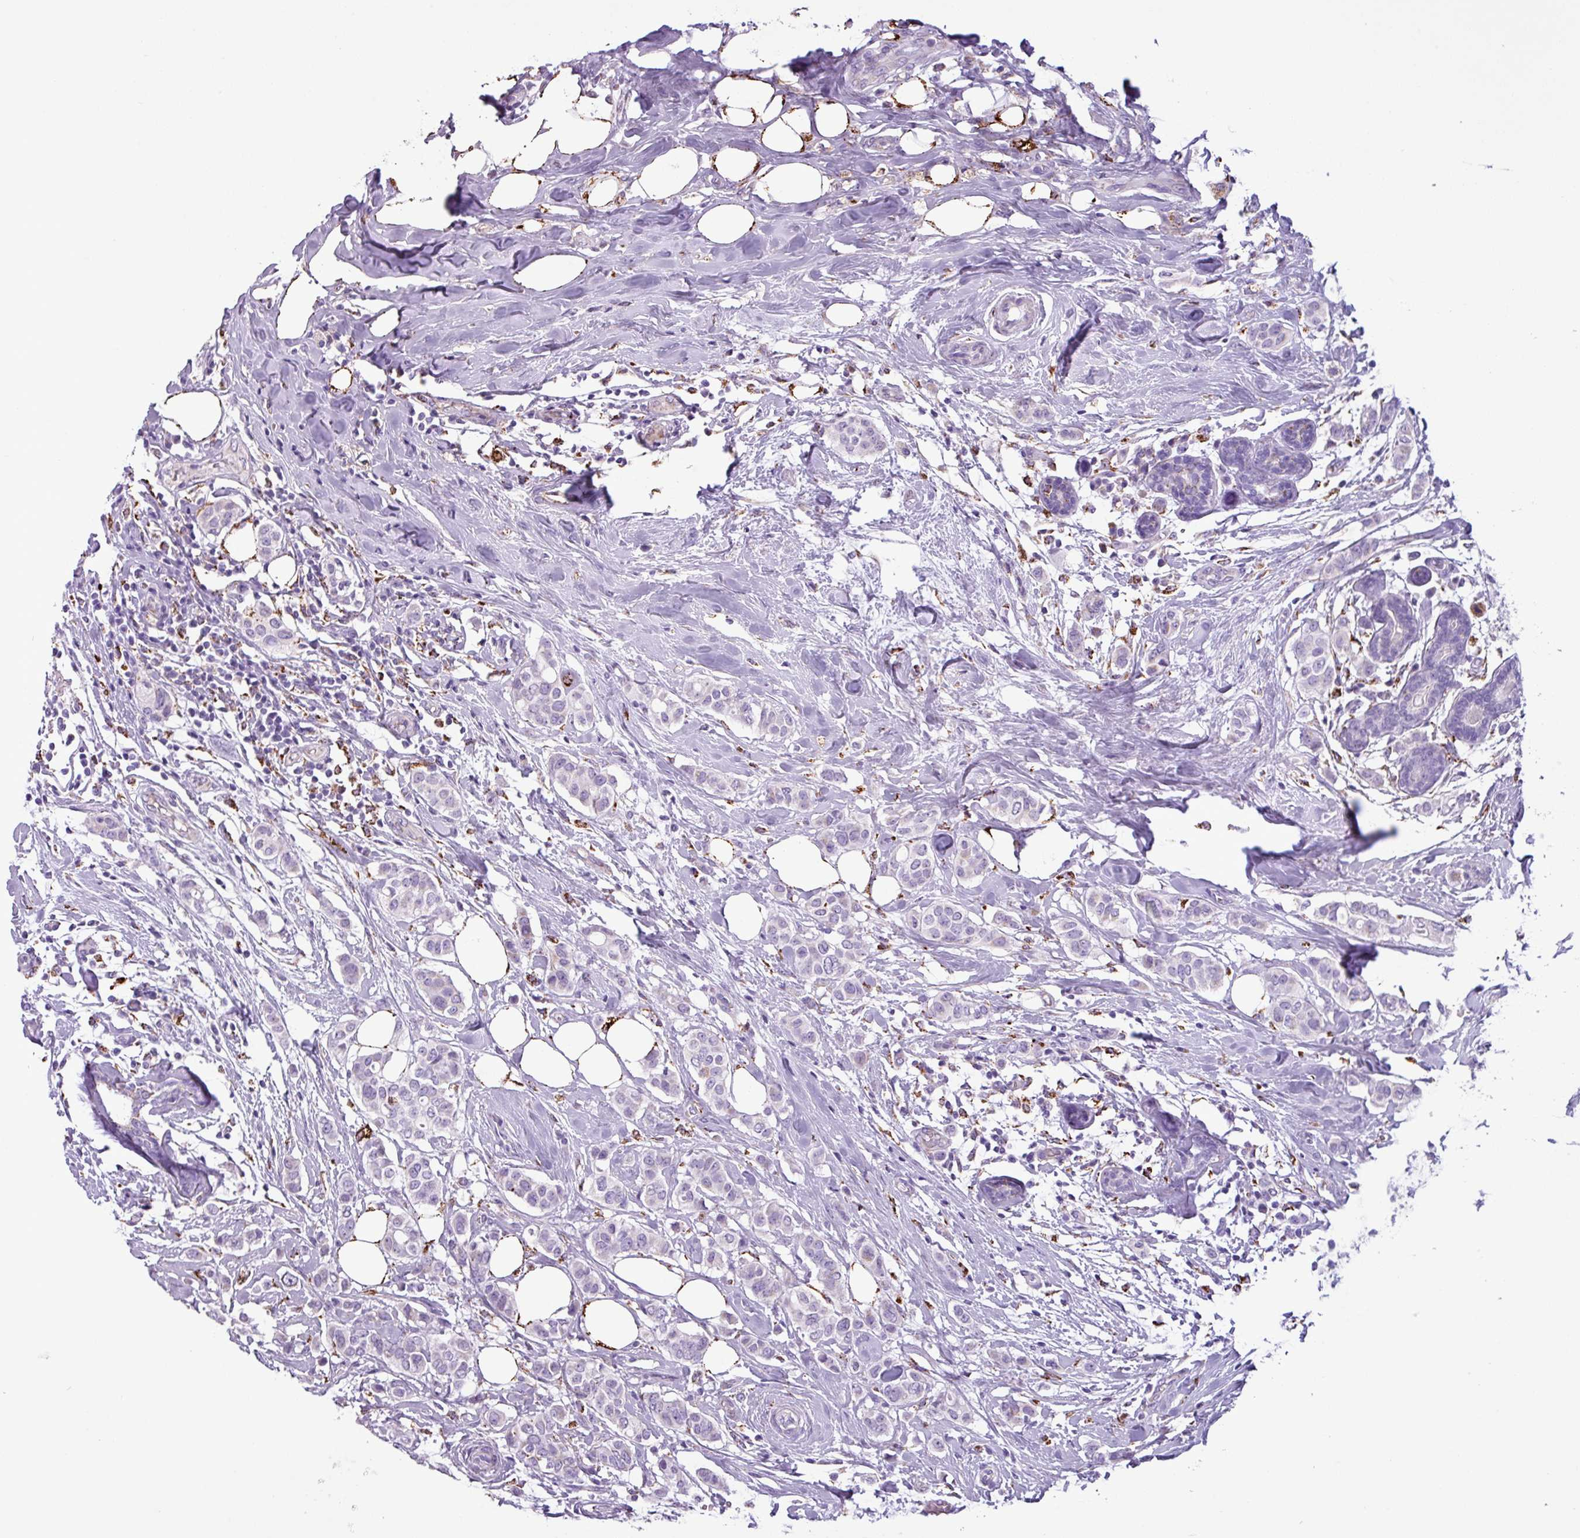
{"staining": {"intensity": "negative", "quantity": "none", "location": "none"}, "tissue": "breast cancer", "cell_type": "Tumor cells", "image_type": "cancer", "snomed": [{"axis": "morphology", "description": "Lobular carcinoma"}, {"axis": "topography", "description": "Breast"}], "caption": "This photomicrograph is of breast lobular carcinoma stained with immunohistochemistry (IHC) to label a protein in brown with the nuclei are counter-stained blue. There is no expression in tumor cells.", "gene": "ZNF667", "patient": {"sex": "female", "age": 51}}